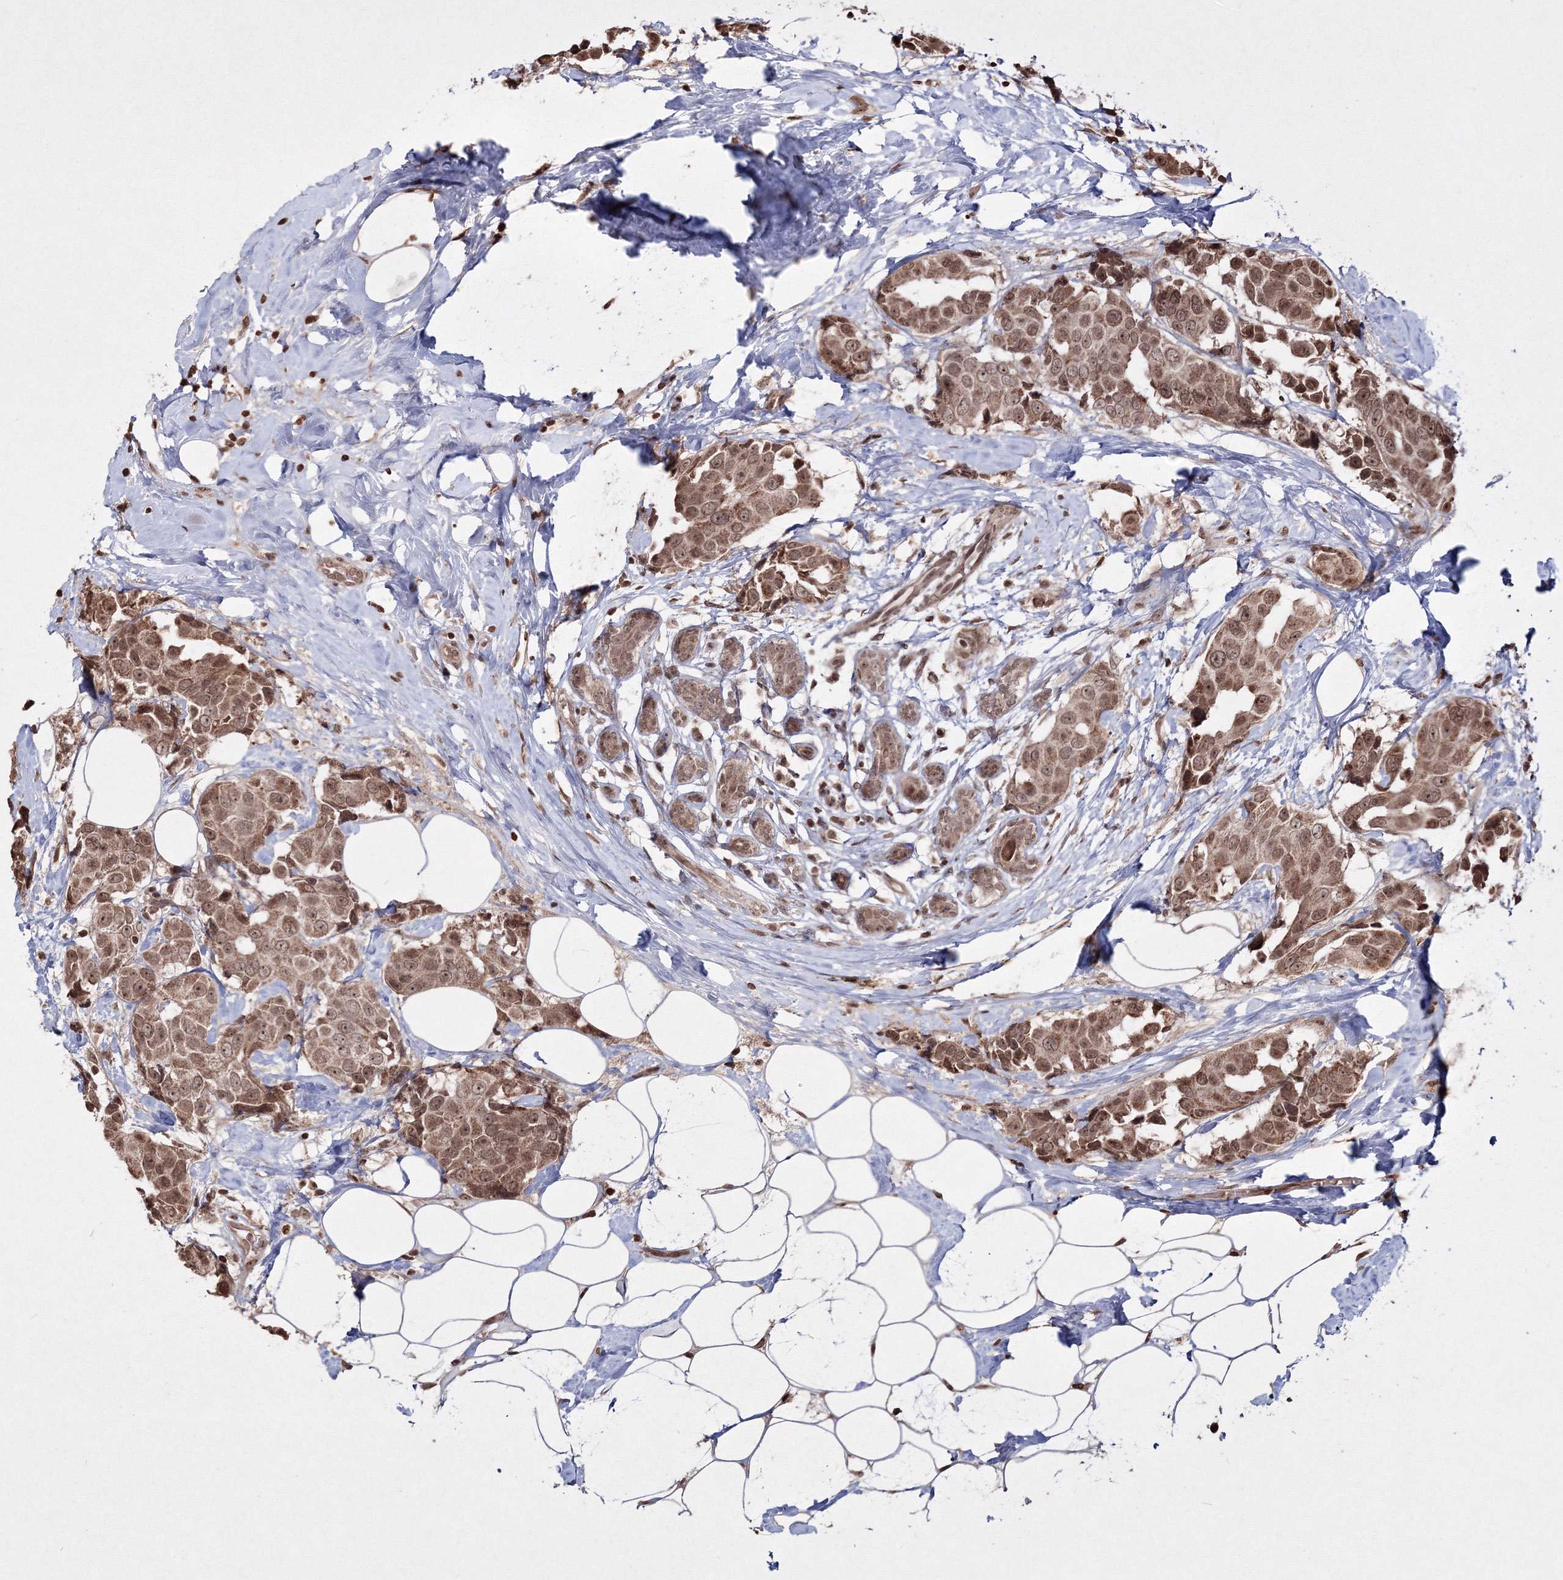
{"staining": {"intensity": "moderate", "quantity": ">75%", "location": "cytoplasmic/membranous,nuclear"}, "tissue": "breast cancer", "cell_type": "Tumor cells", "image_type": "cancer", "snomed": [{"axis": "morphology", "description": "Normal tissue, NOS"}, {"axis": "morphology", "description": "Duct carcinoma"}, {"axis": "topography", "description": "Breast"}], "caption": "Protein analysis of breast infiltrating ductal carcinoma tissue displays moderate cytoplasmic/membranous and nuclear positivity in about >75% of tumor cells. (DAB = brown stain, brightfield microscopy at high magnification).", "gene": "PEX13", "patient": {"sex": "female", "age": 39}}